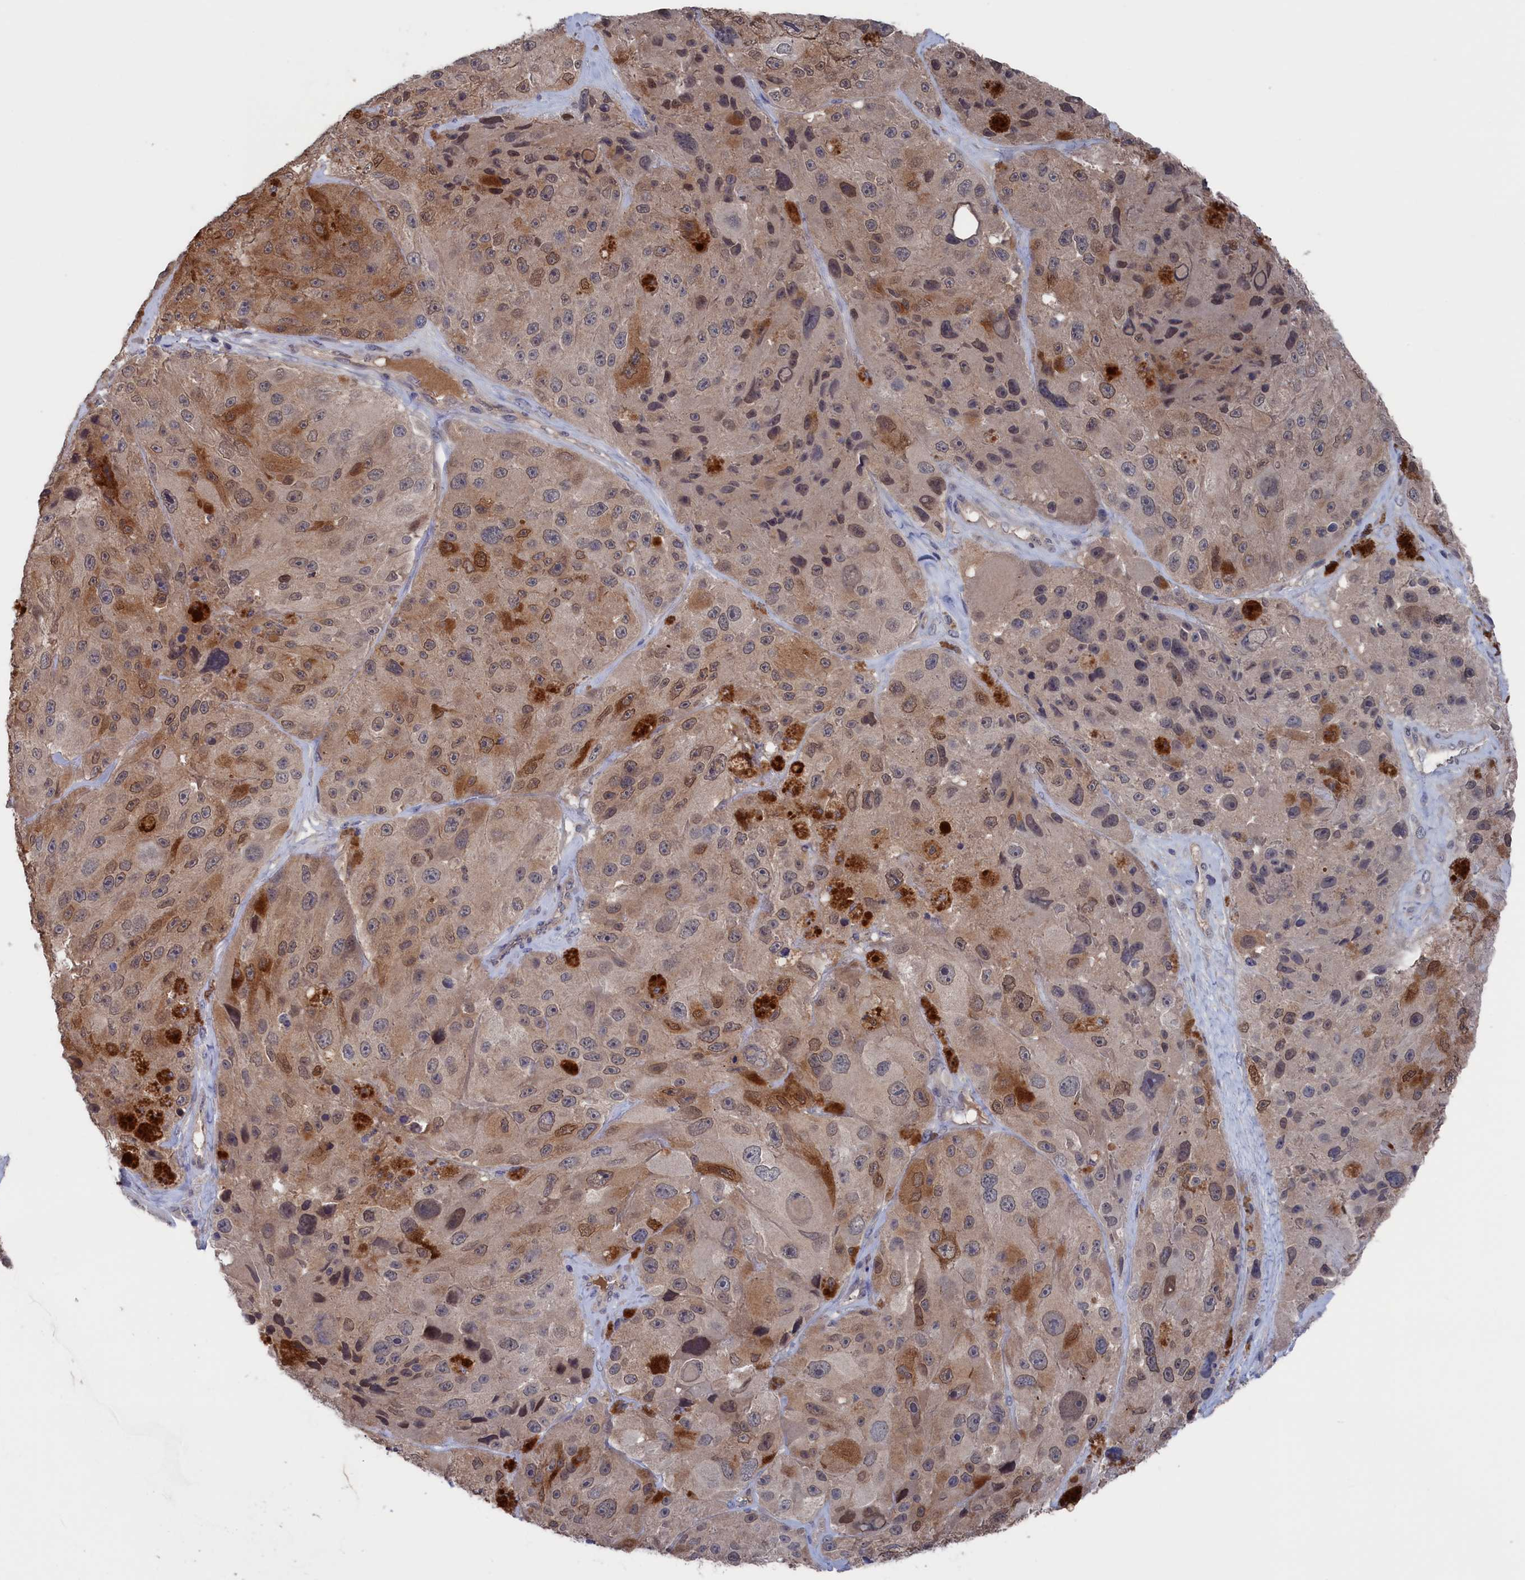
{"staining": {"intensity": "weak", "quantity": "25%-75%", "location": "cytoplasmic/membranous,nuclear"}, "tissue": "melanoma", "cell_type": "Tumor cells", "image_type": "cancer", "snomed": [{"axis": "morphology", "description": "Malignant melanoma, Metastatic site"}, {"axis": "topography", "description": "Lymph node"}], "caption": "The micrograph displays immunohistochemical staining of melanoma. There is weak cytoplasmic/membranous and nuclear positivity is present in approximately 25%-75% of tumor cells.", "gene": "NUTF2", "patient": {"sex": "male", "age": 62}}